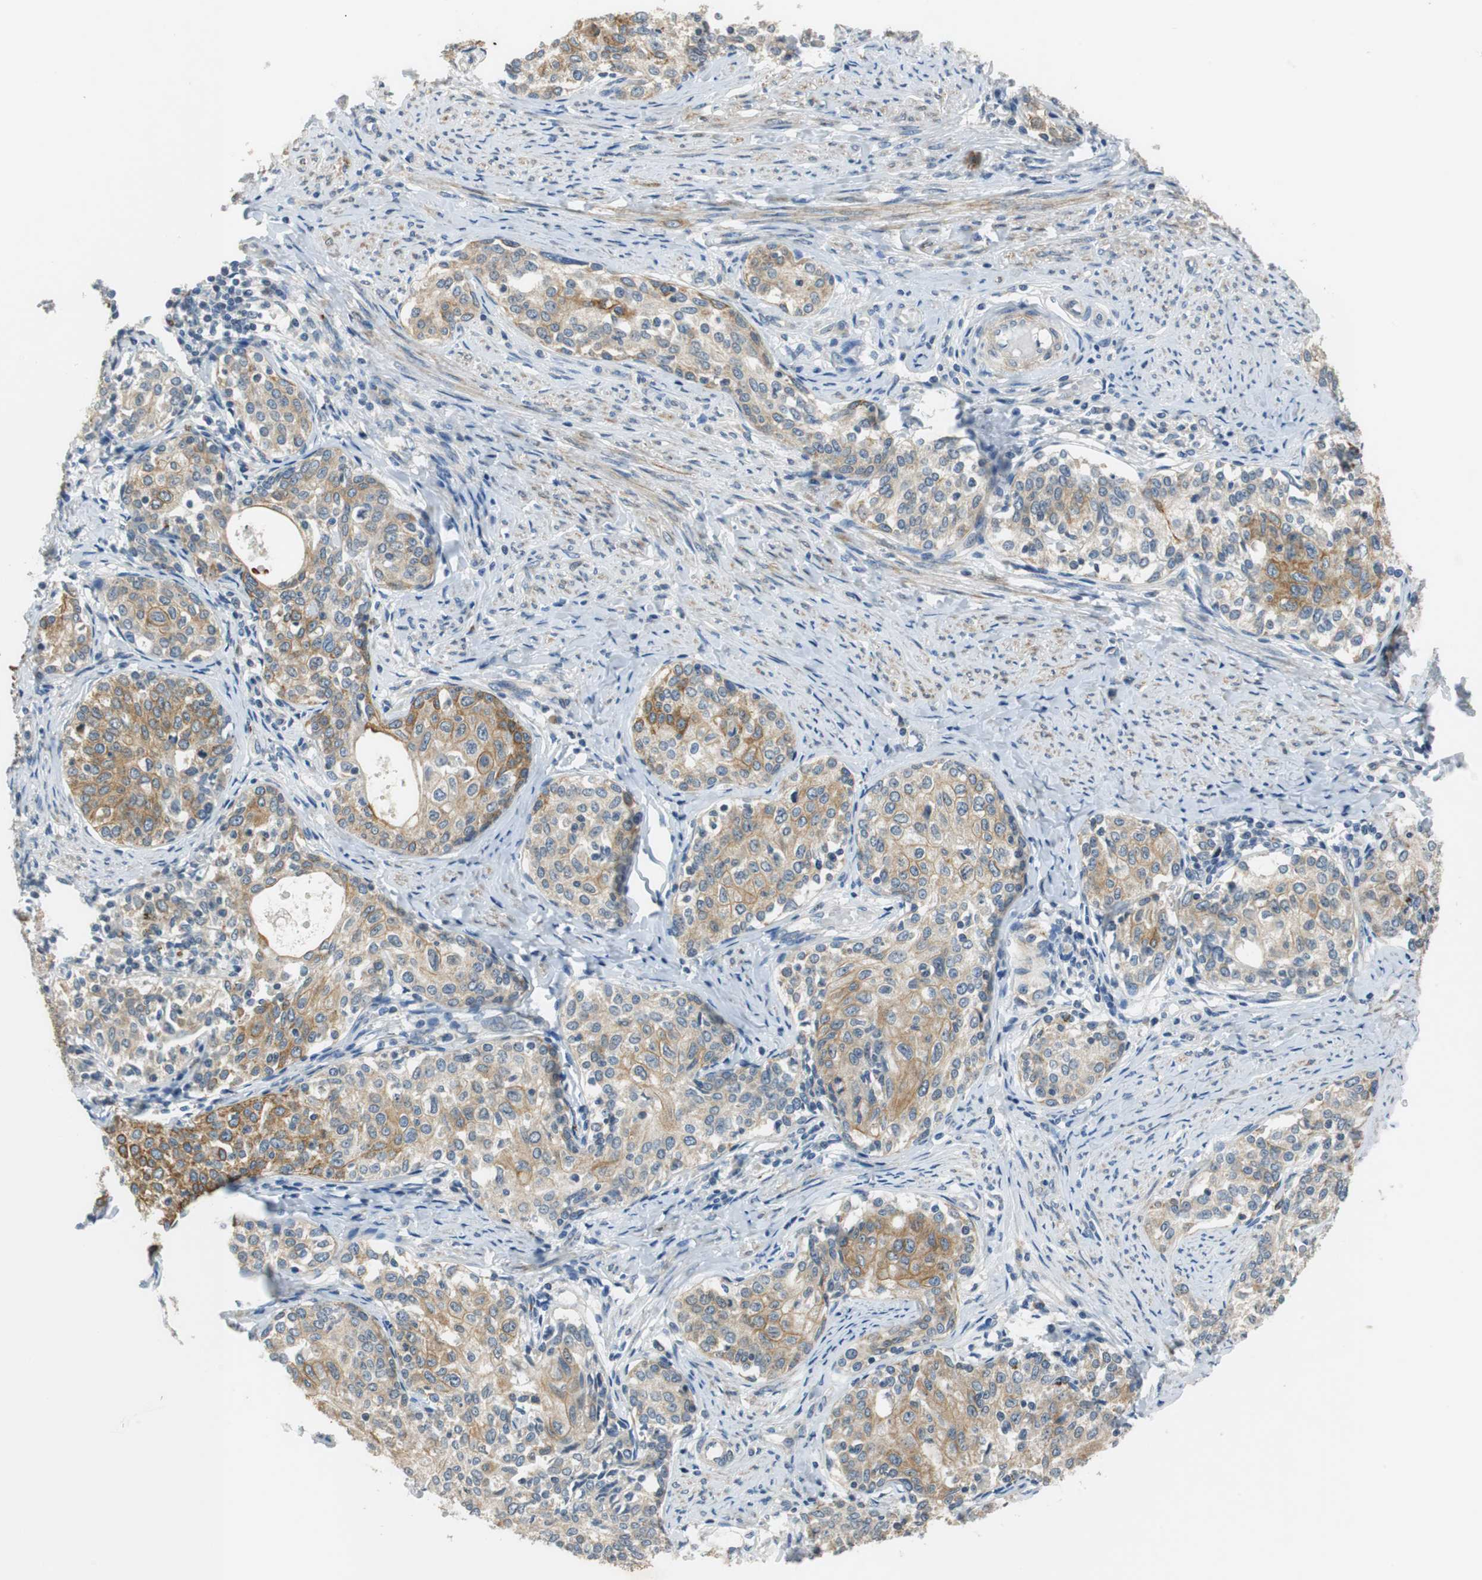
{"staining": {"intensity": "moderate", "quantity": ">75%", "location": "cytoplasmic/membranous"}, "tissue": "cervical cancer", "cell_type": "Tumor cells", "image_type": "cancer", "snomed": [{"axis": "morphology", "description": "Squamous cell carcinoma, NOS"}, {"axis": "morphology", "description": "Adenocarcinoma, NOS"}, {"axis": "topography", "description": "Cervix"}], "caption": "Tumor cells exhibit medium levels of moderate cytoplasmic/membranous positivity in about >75% of cells in human cervical cancer.", "gene": "FADS2", "patient": {"sex": "female", "age": 52}}